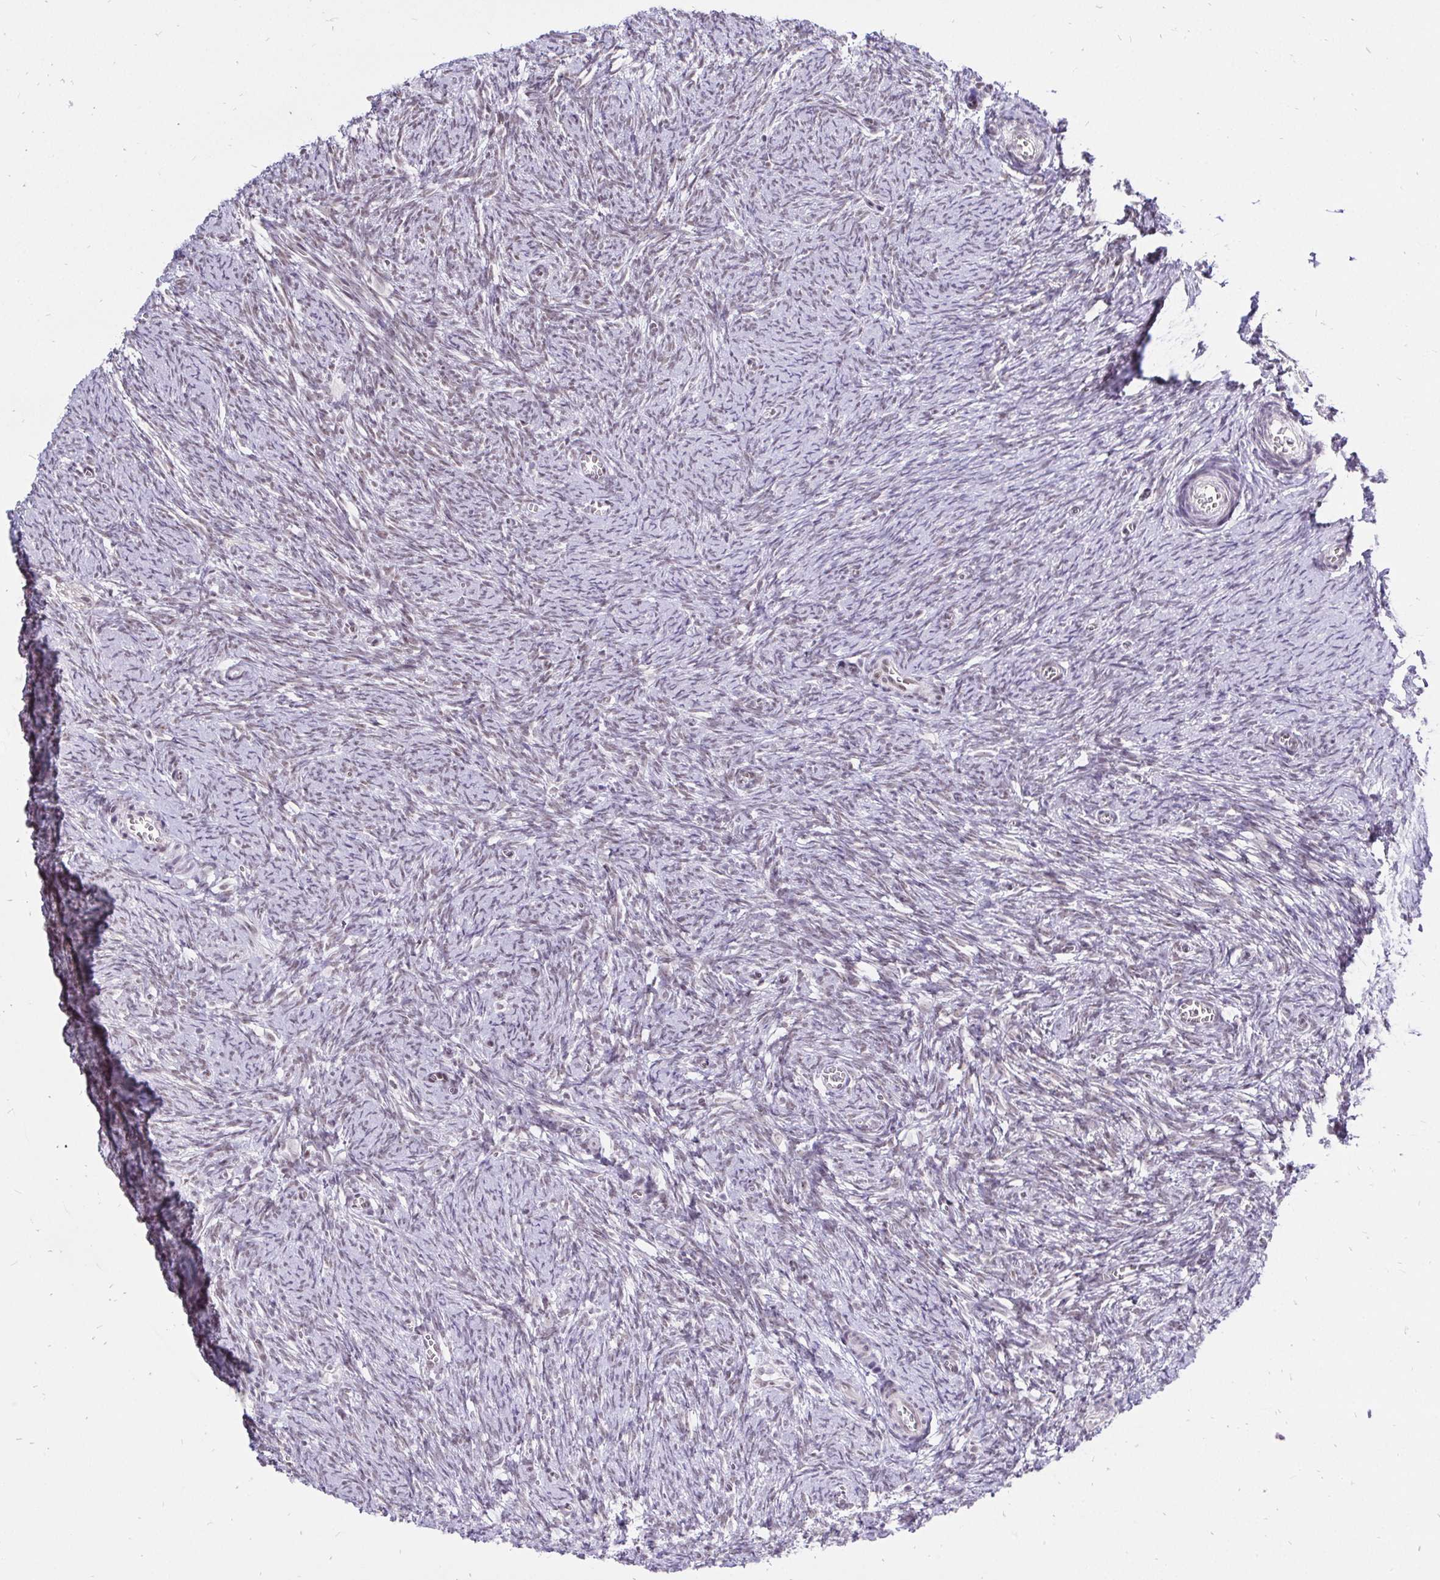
{"staining": {"intensity": "weak", "quantity": ">75%", "location": "nuclear"}, "tissue": "ovary", "cell_type": "Follicle cells", "image_type": "normal", "snomed": [{"axis": "morphology", "description": "Normal tissue, NOS"}, {"axis": "topography", "description": "Ovary"}], "caption": "About >75% of follicle cells in benign ovary reveal weak nuclear protein staining as visualized by brown immunohistochemical staining.", "gene": "ZNF860", "patient": {"sex": "female", "age": 41}}